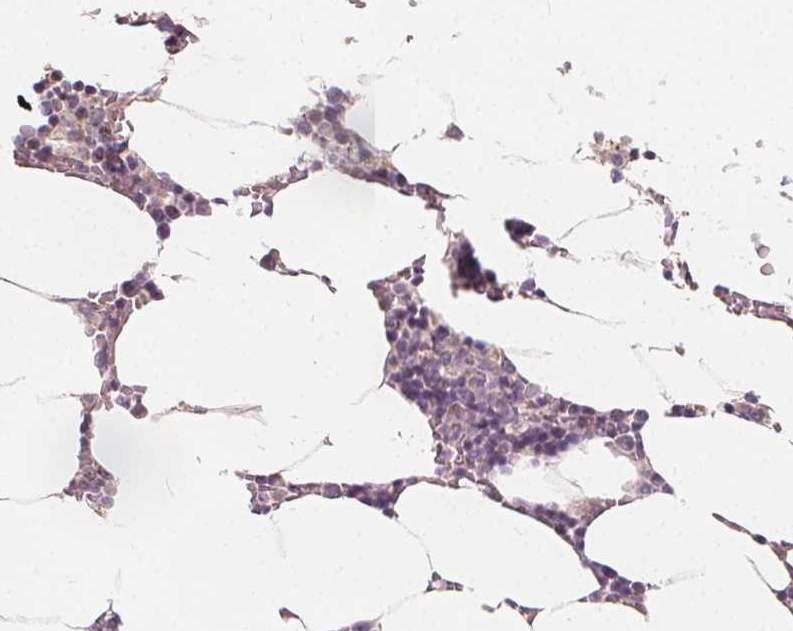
{"staining": {"intensity": "negative", "quantity": "none", "location": "none"}, "tissue": "bone marrow", "cell_type": "Hematopoietic cells", "image_type": "normal", "snomed": [{"axis": "morphology", "description": "Normal tissue, NOS"}, {"axis": "topography", "description": "Bone marrow"}], "caption": "Immunohistochemistry (IHC) of unremarkable human bone marrow demonstrates no expression in hematopoietic cells.", "gene": "DRC3", "patient": {"sex": "female", "age": 52}}